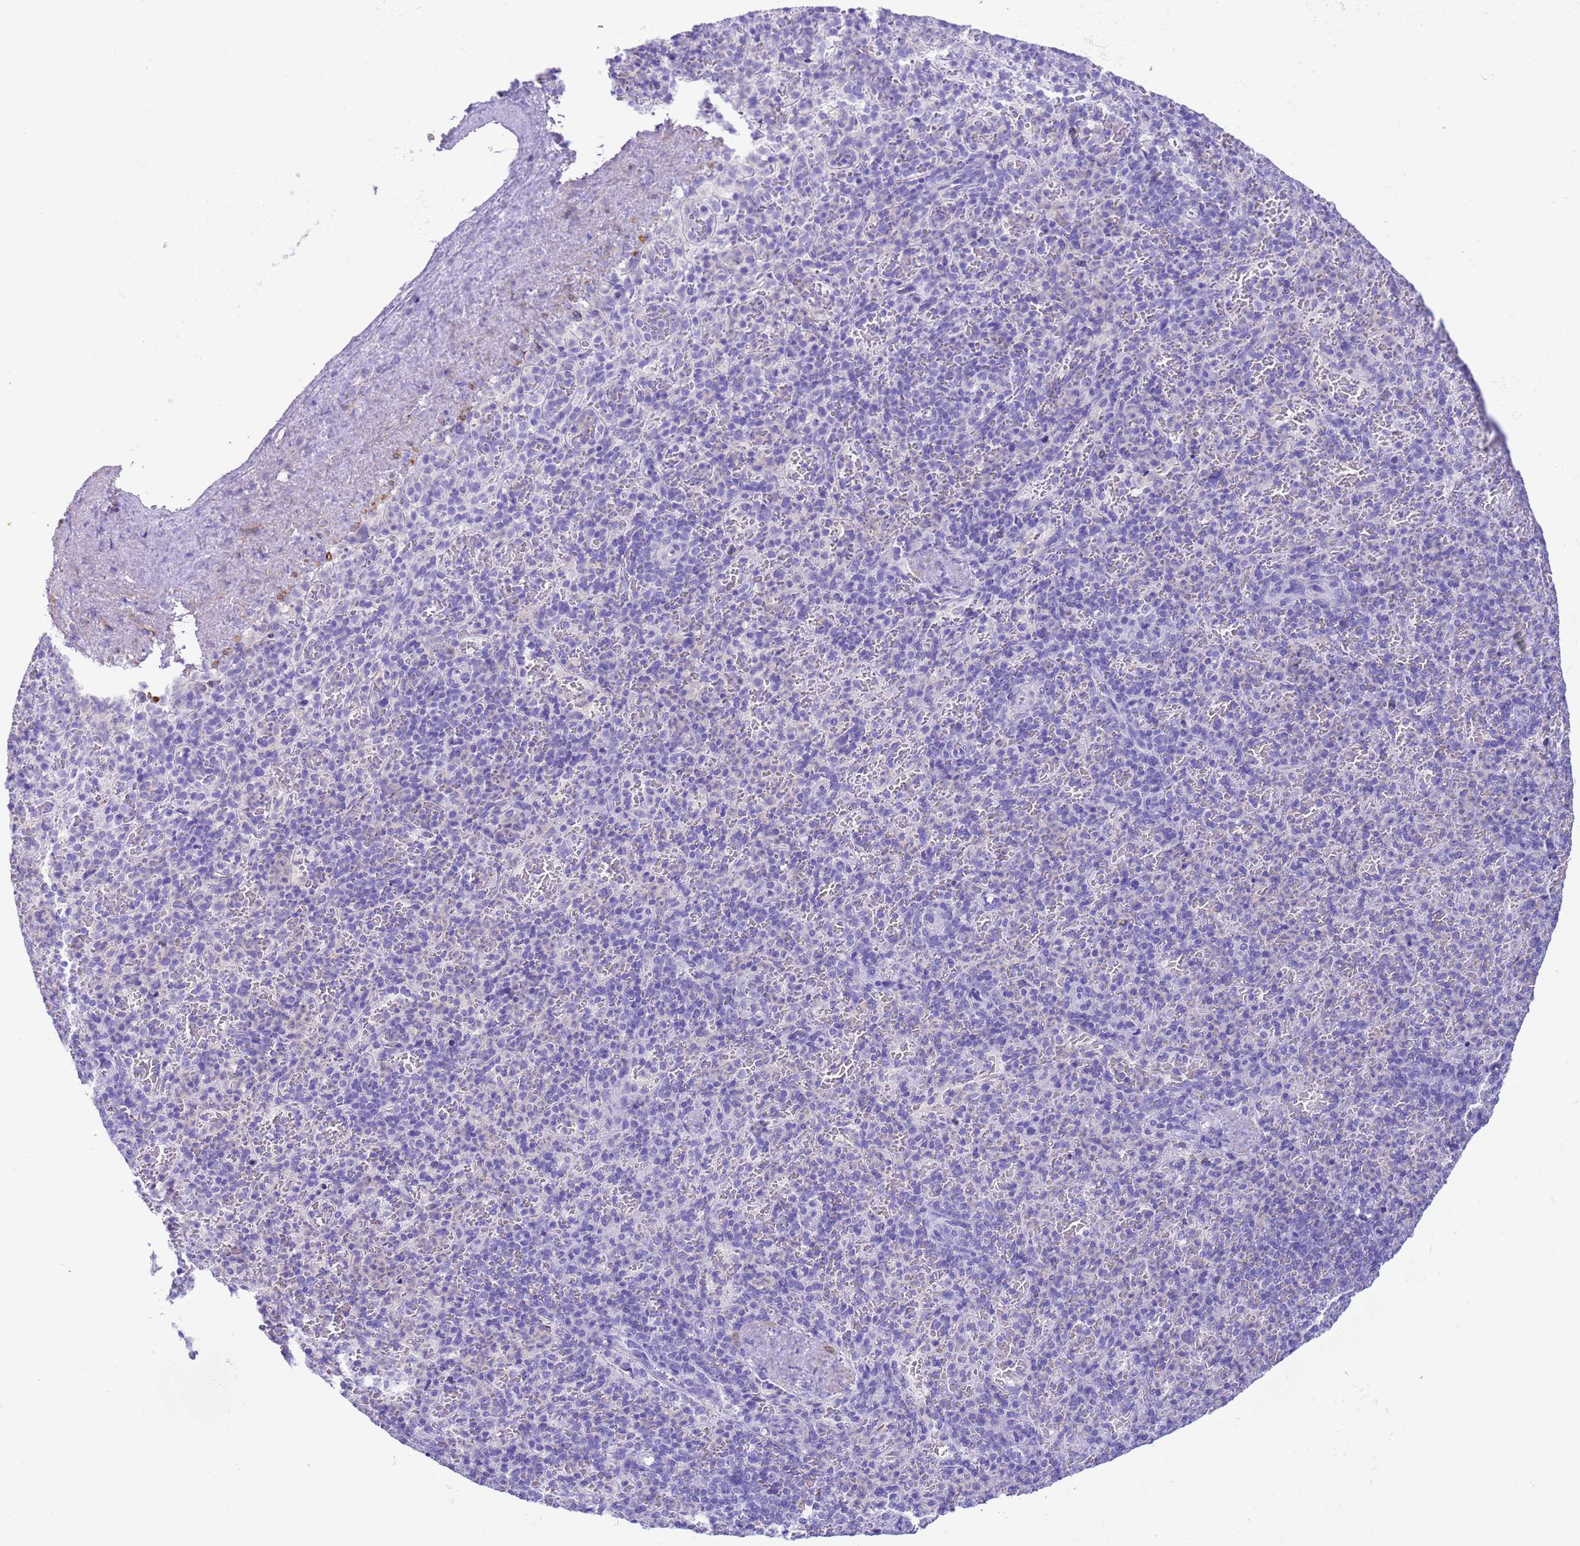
{"staining": {"intensity": "negative", "quantity": "none", "location": "none"}, "tissue": "spleen", "cell_type": "Cells in red pulp", "image_type": "normal", "snomed": [{"axis": "morphology", "description": "Normal tissue, NOS"}, {"axis": "topography", "description": "Spleen"}], "caption": "Benign spleen was stained to show a protein in brown. There is no significant staining in cells in red pulp. (Immunohistochemistry, brightfield microscopy, high magnification).", "gene": "USP38", "patient": {"sex": "female", "age": 74}}